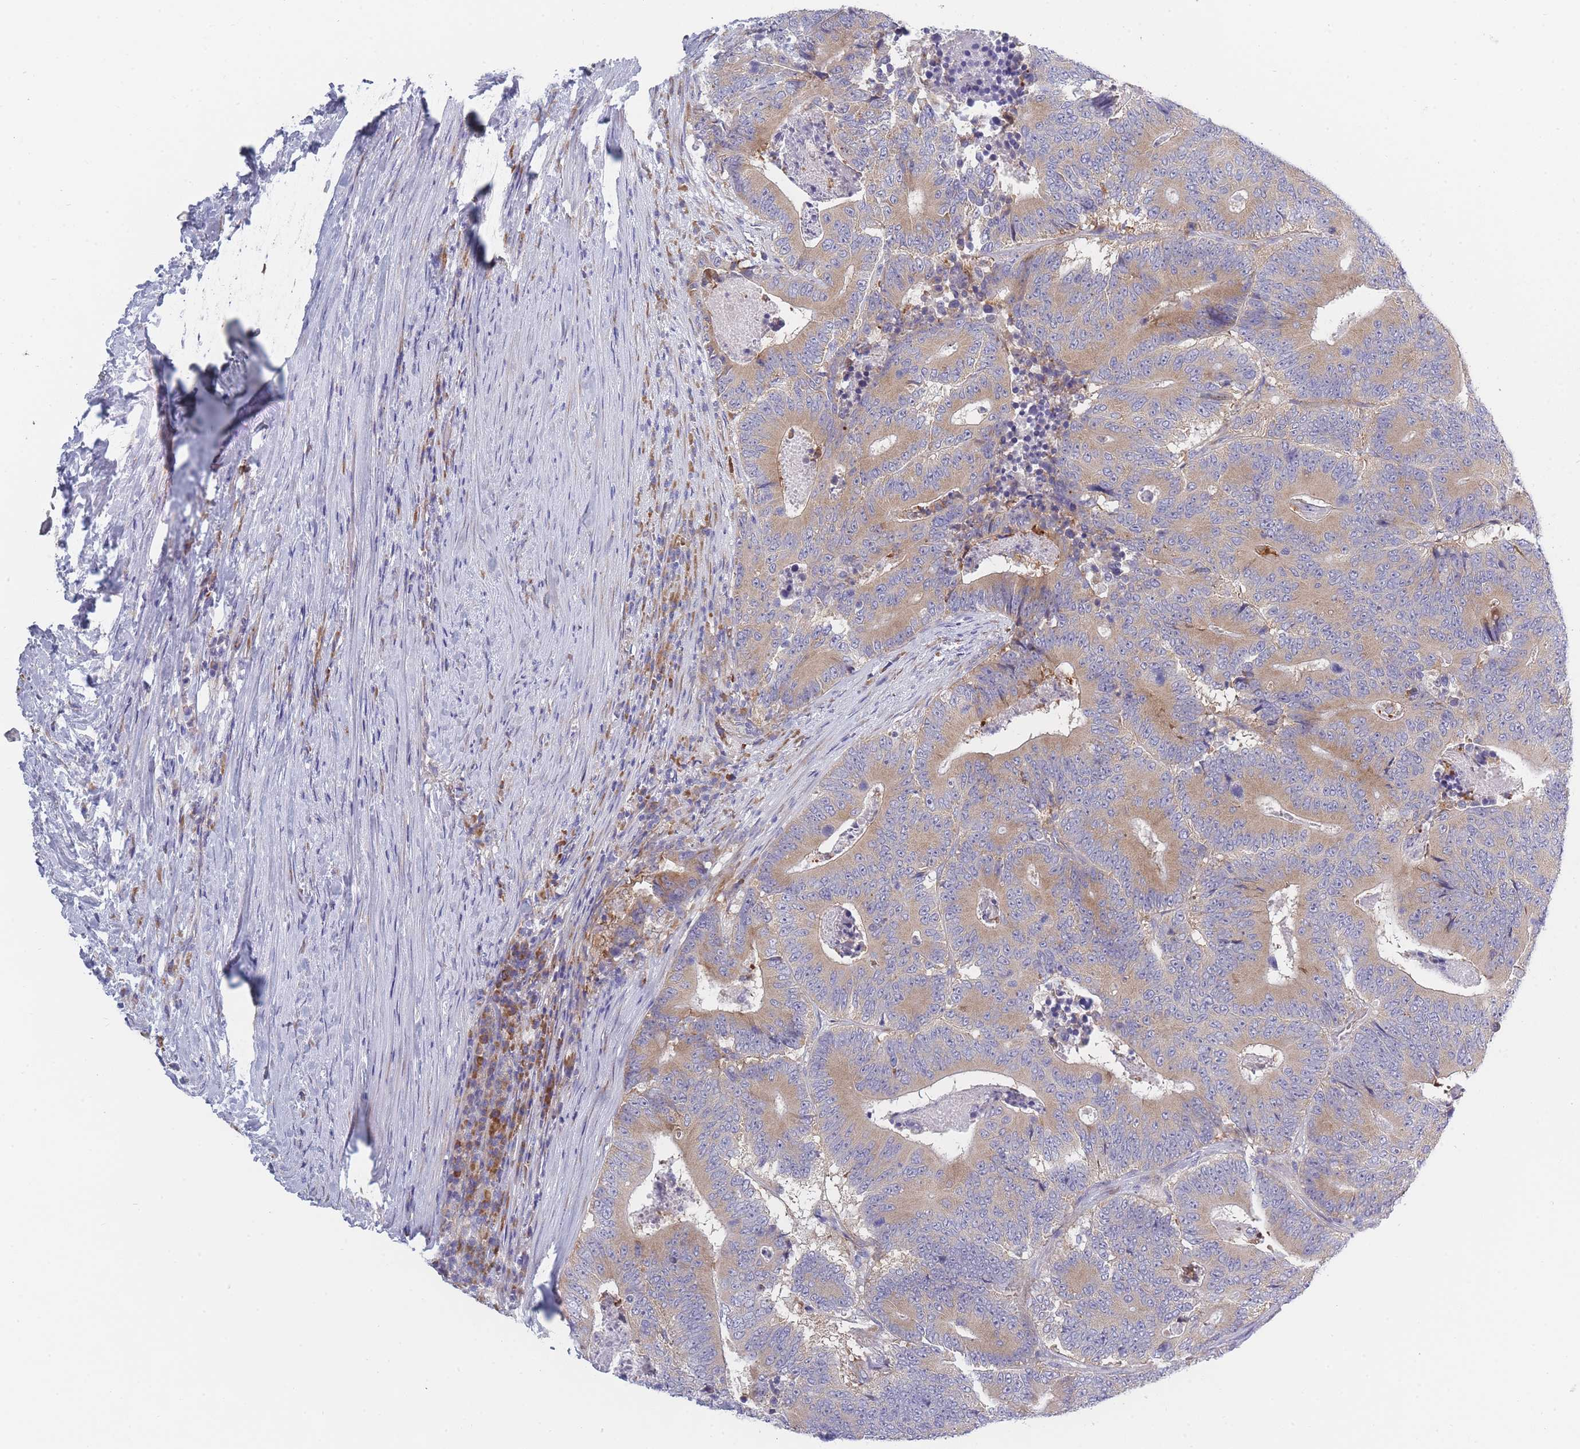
{"staining": {"intensity": "moderate", "quantity": ">75%", "location": "cytoplasmic/membranous"}, "tissue": "colorectal cancer", "cell_type": "Tumor cells", "image_type": "cancer", "snomed": [{"axis": "morphology", "description": "Adenocarcinoma, NOS"}, {"axis": "topography", "description": "Colon"}], "caption": "IHC (DAB (3,3'-diaminobenzidine)) staining of colorectal cancer reveals moderate cytoplasmic/membranous protein expression in about >75% of tumor cells. (DAB = brown stain, brightfield microscopy at high magnification).", "gene": "NDUFAF6", "patient": {"sex": "male", "age": 83}}